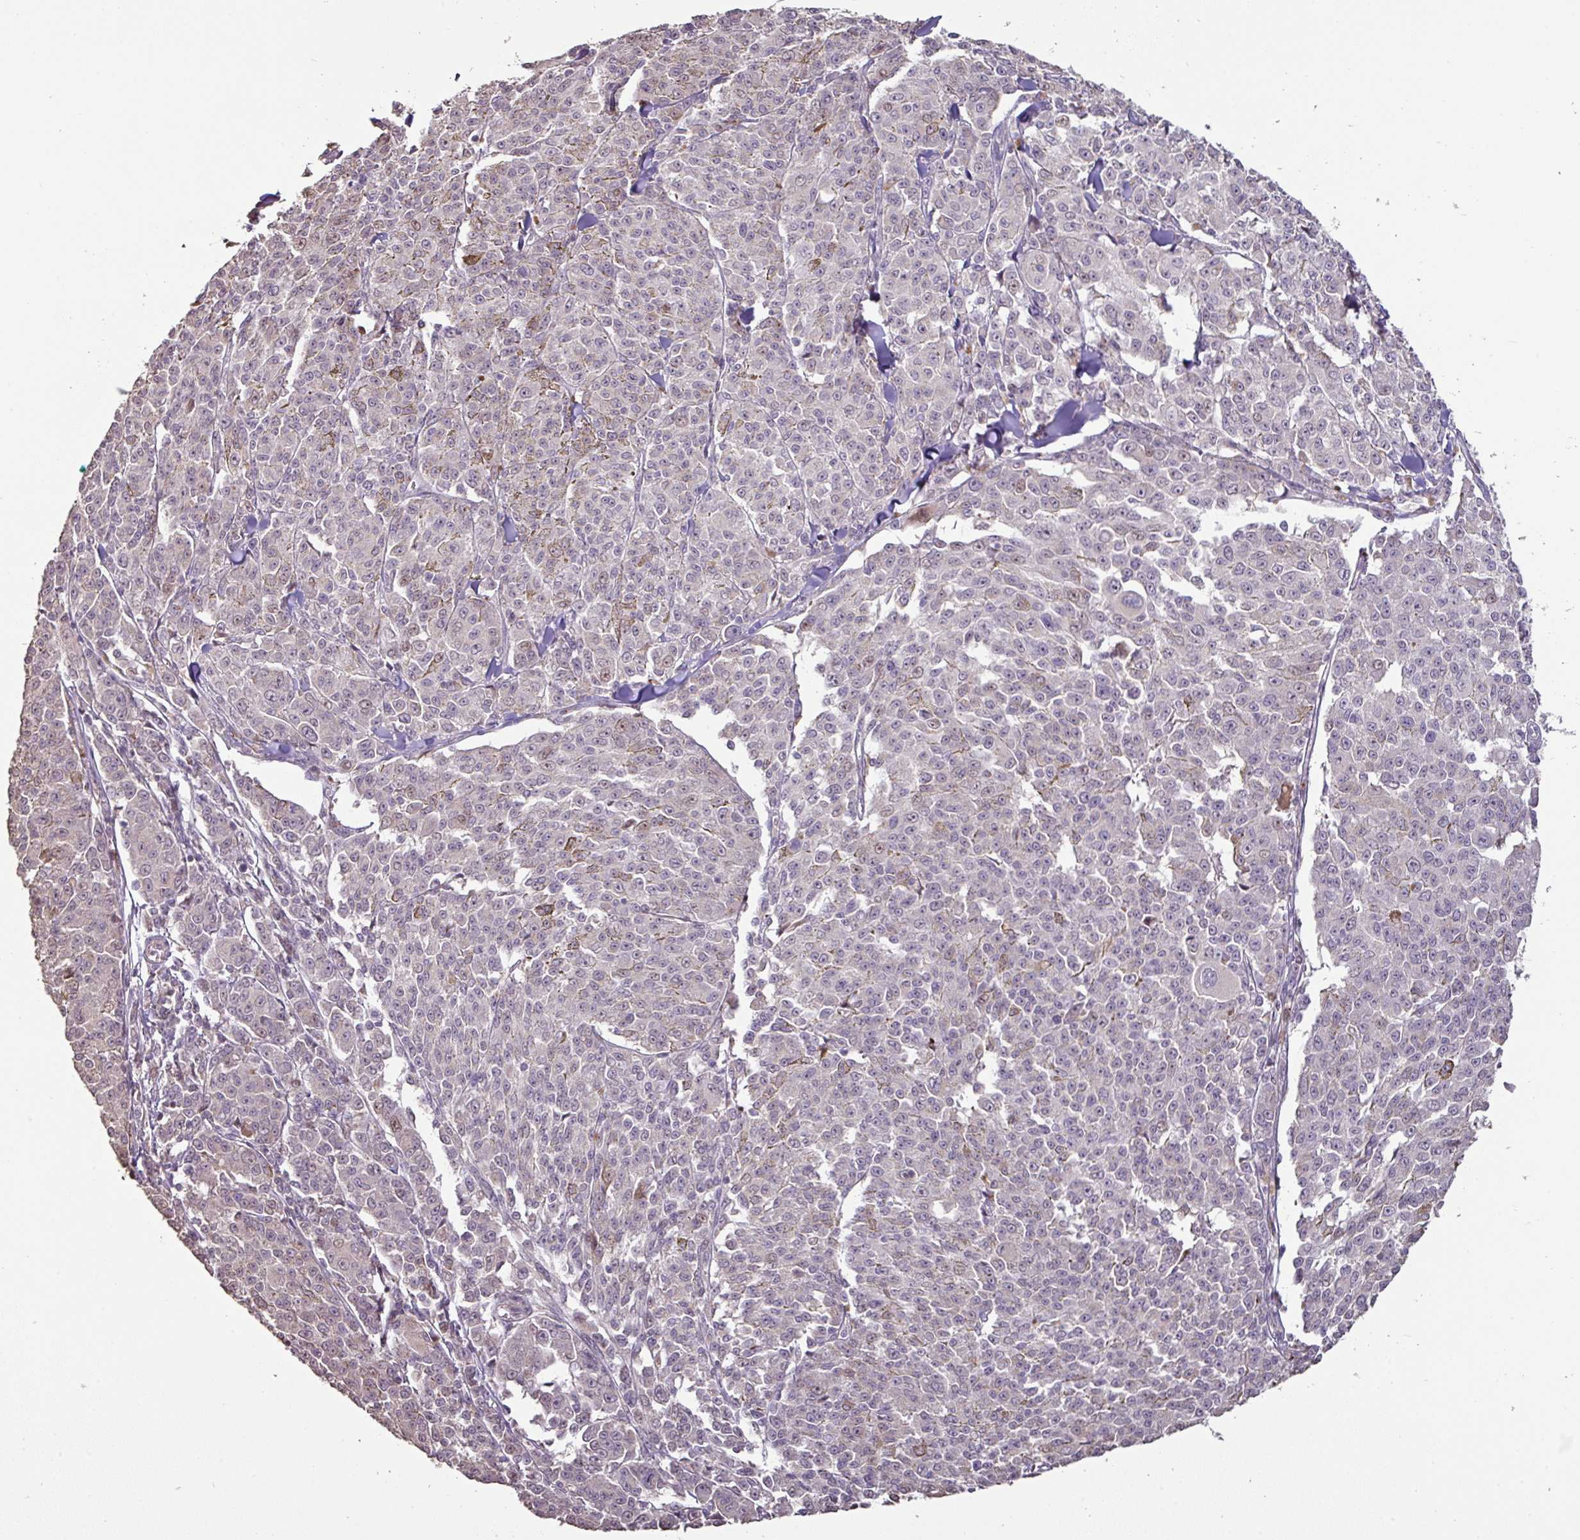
{"staining": {"intensity": "negative", "quantity": "none", "location": "none"}, "tissue": "melanoma", "cell_type": "Tumor cells", "image_type": "cancer", "snomed": [{"axis": "morphology", "description": "Malignant melanoma, NOS"}, {"axis": "topography", "description": "Skin"}], "caption": "DAB (3,3'-diaminobenzidine) immunohistochemical staining of malignant melanoma displays no significant staining in tumor cells.", "gene": "CXCR5", "patient": {"sex": "female", "age": 52}}